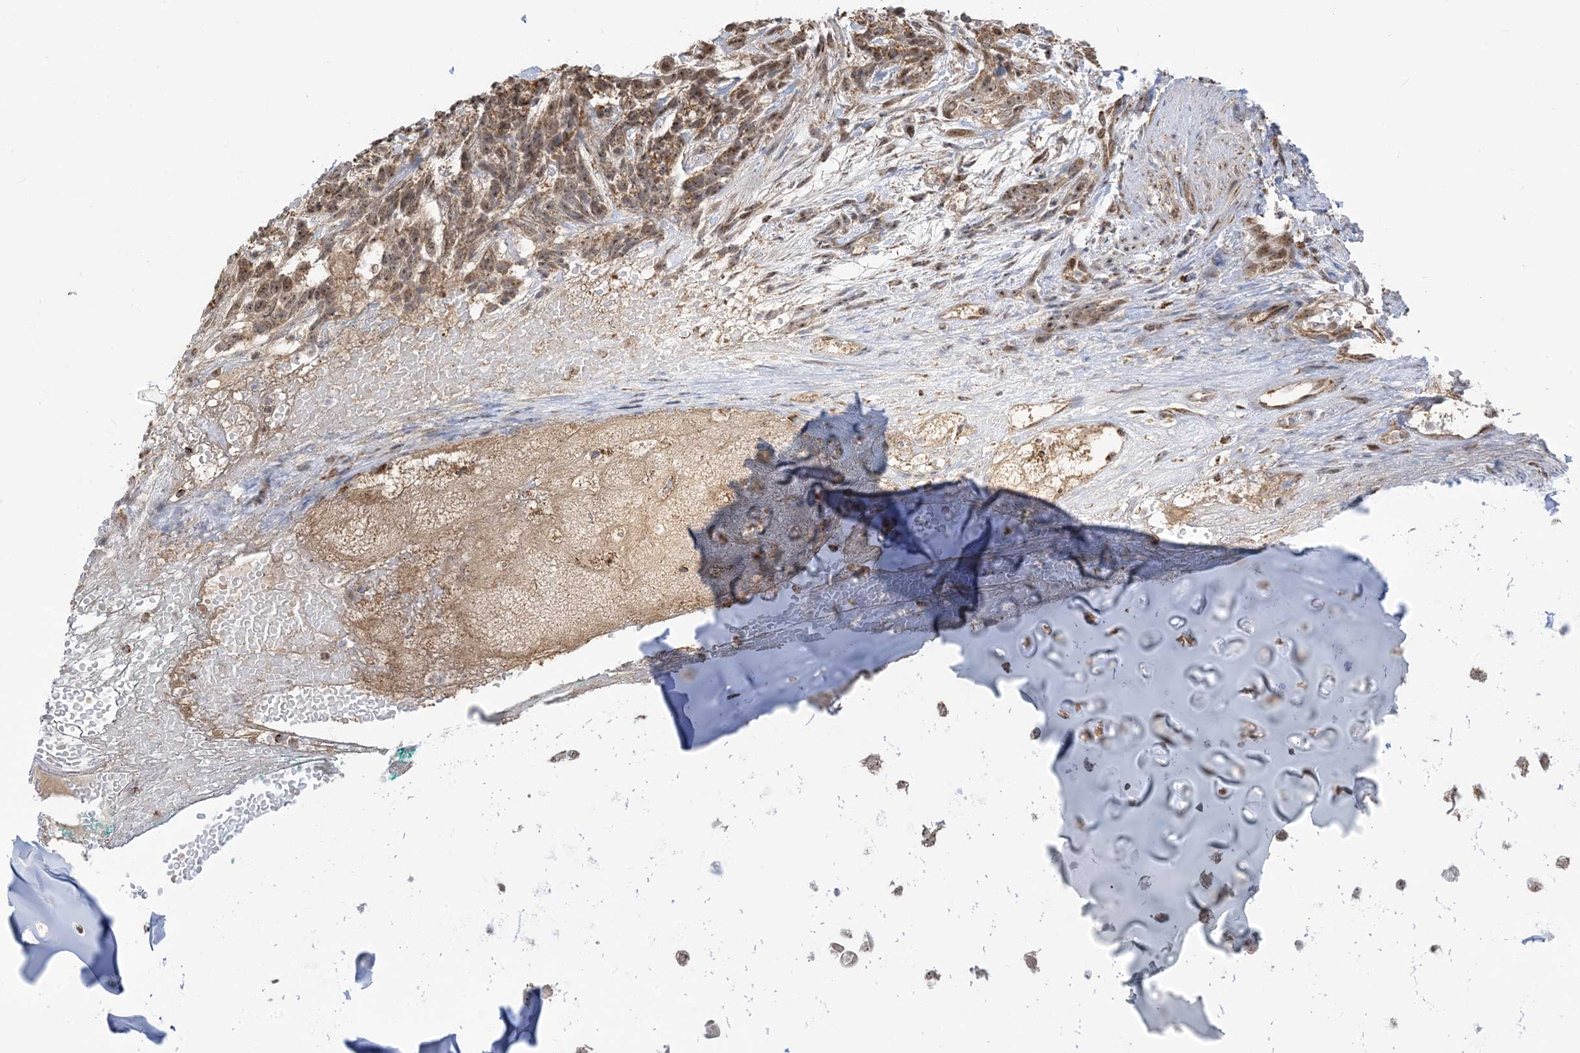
{"staining": {"intensity": "moderate", "quantity": ">75%", "location": "cytoplasmic/membranous"}, "tissue": "adipose tissue", "cell_type": "Adipocytes", "image_type": "normal", "snomed": [{"axis": "morphology", "description": "Normal tissue, NOS"}, {"axis": "morphology", "description": "Basal cell carcinoma"}, {"axis": "topography", "description": "Cartilage tissue"}, {"axis": "topography", "description": "Nasopharynx"}, {"axis": "topography", "description": "Oral tissue"}], "caption": "Normal adipose tissue shows moderate cytoplasmic/membranous positivity in approximately >75% of adipocytes, visualized by immunohistochemistry.", "gene": "MAPKBP1", "patient": {"sex": "female", "age": 77}}